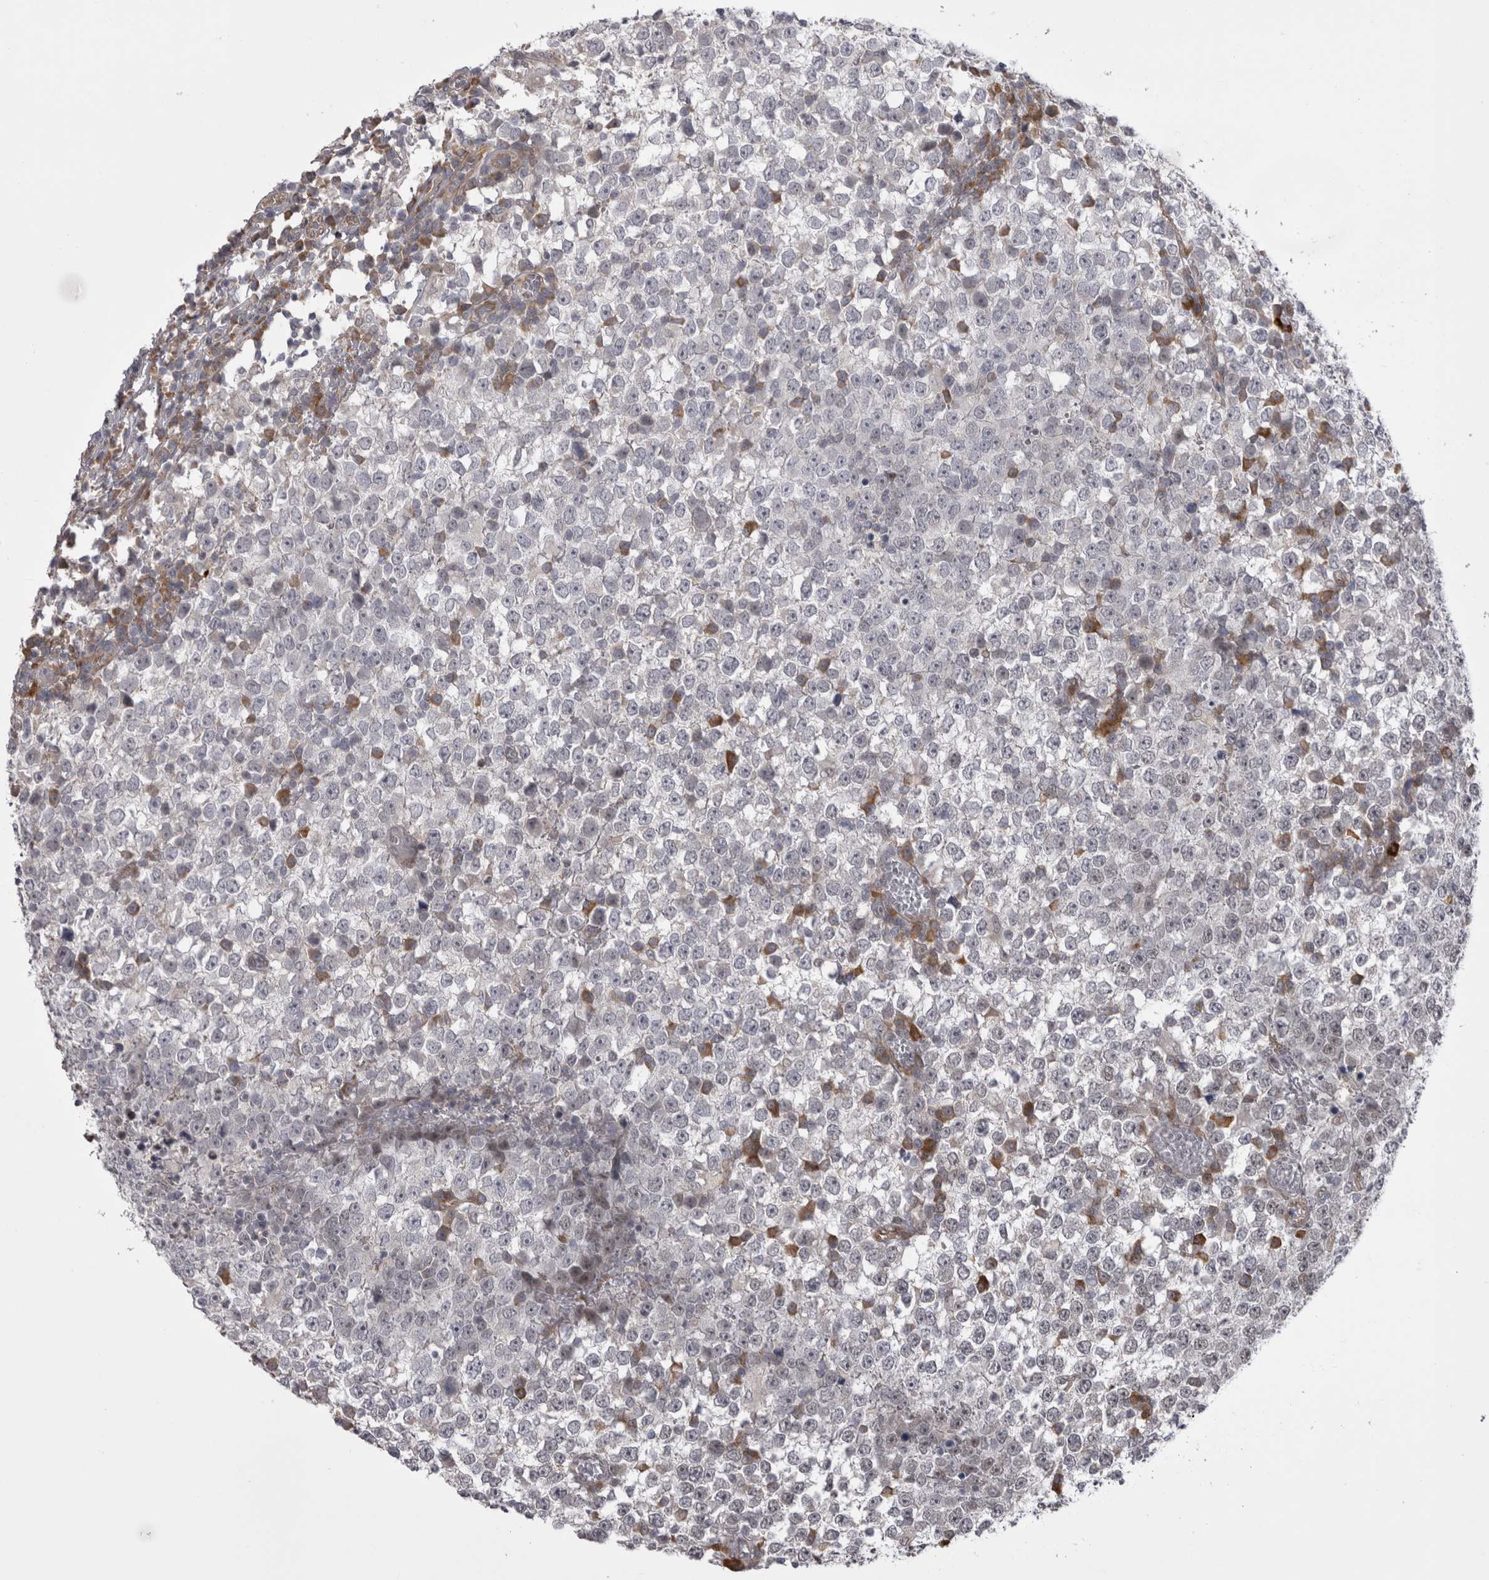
{"staining": {"intensity": "negative", "quantity": "none", "location": "none"}, "tissue": "testis cancer", "cell_type": "Tumor cells", "image_type": "cancer", "snomed": [{"axis": "morphology", "description": "Seminoma, NOS"}, {"axis": "topography", "description": "Testis"}], "caption": "Tumor cells show no significant protein staining in testis cancer.", "gene": "CHIC2", "patient": {"sex": "male", "age": 65}}